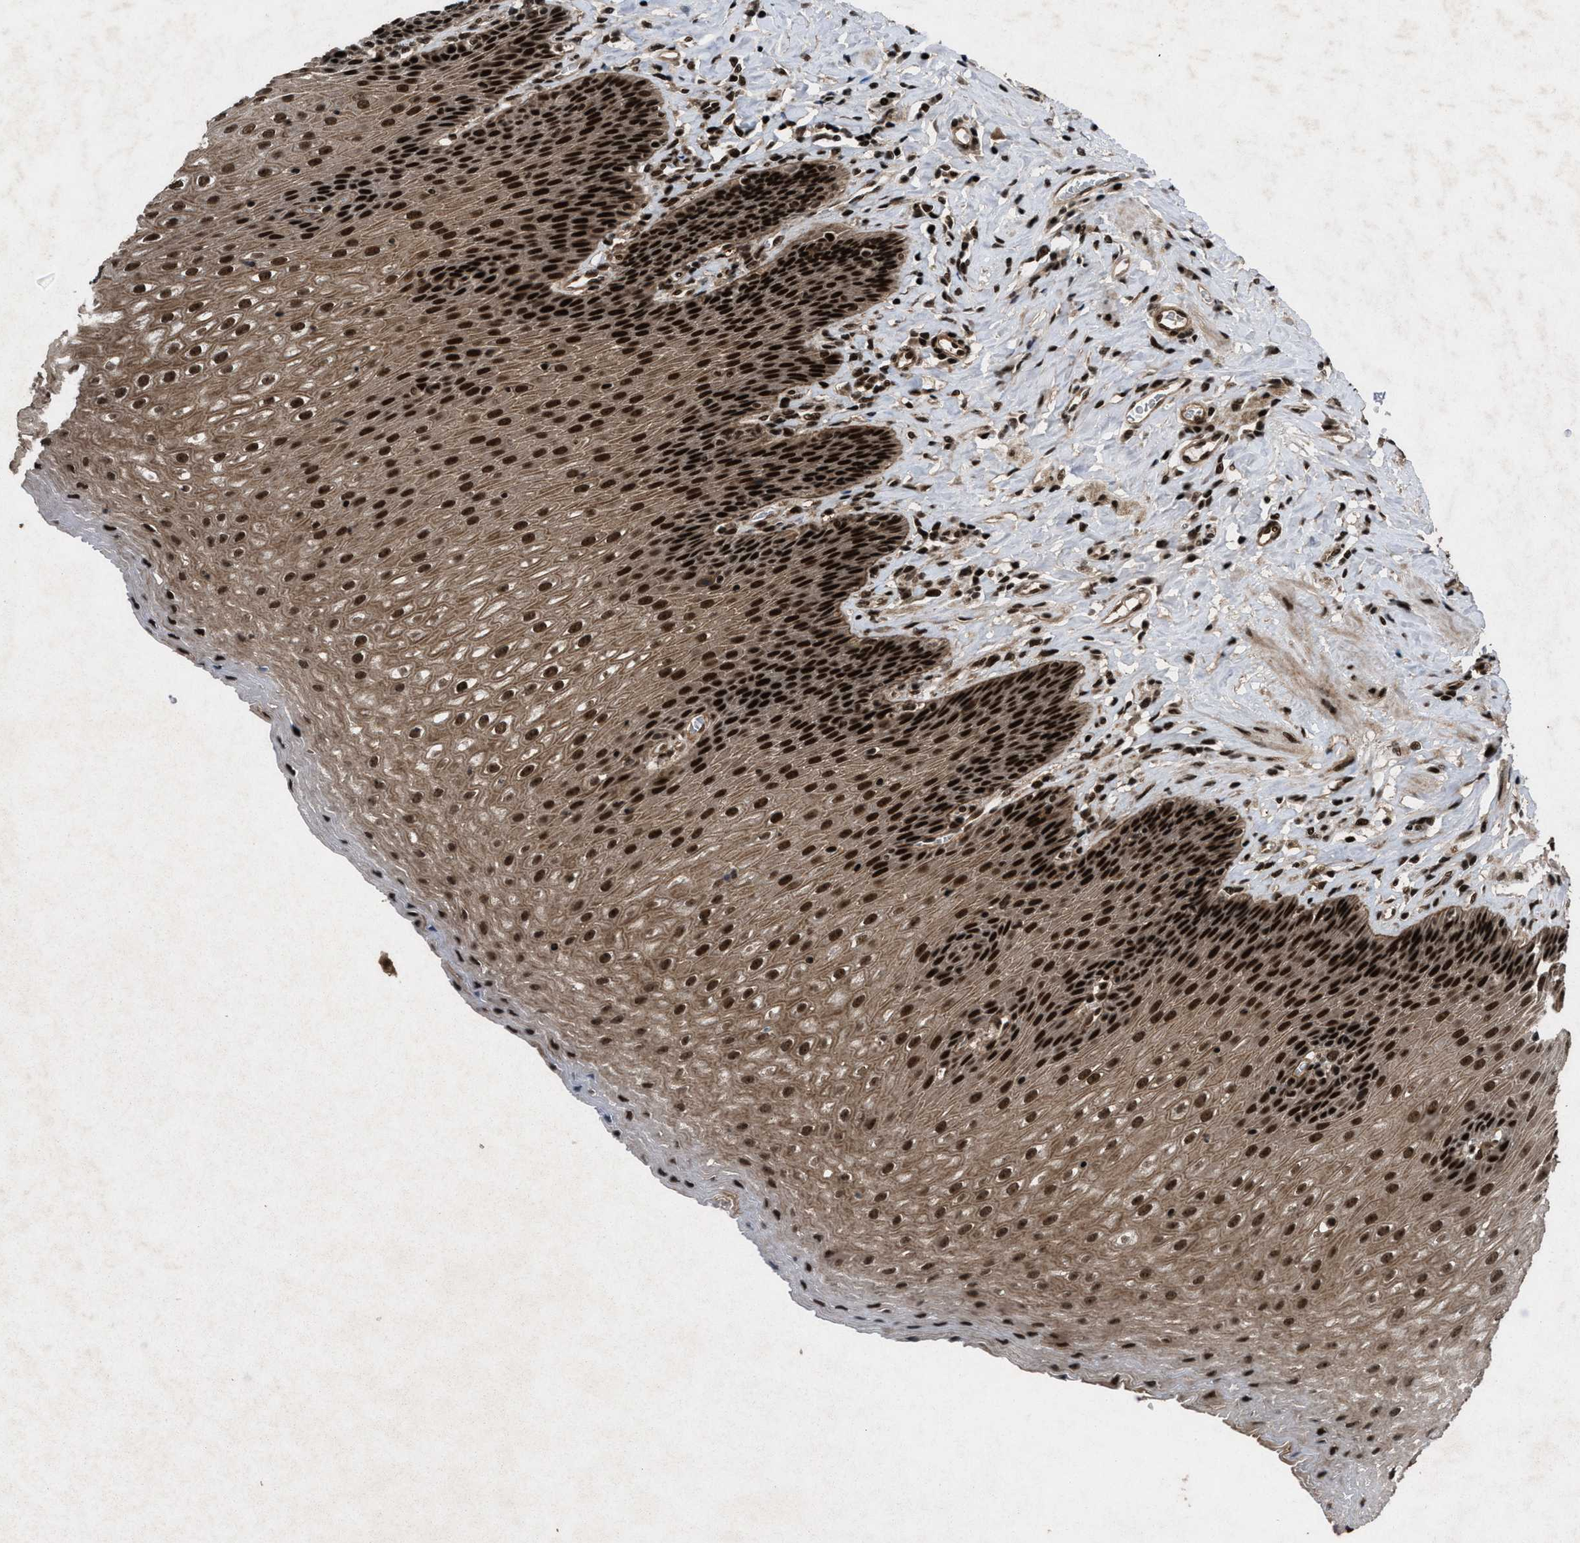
{"staining": {"intensity": "strong", "quantity": ">75%", "location": "cytoplasmic/membranous,nuclear"}, "tissue": "esophagus", "cell_type": "Squamous epithelial cells", "image_type": "normal", "snomed": [{"axis": "morphology", "description": "Normal tissue, NOS"}, {"axis": "topography", "description": "Esophagus"}], "caption": "Human esophagus stained for a protein (brown) demonstrates strong cytoplasmic/membranous,nuclear positive staining in about >75% of squamous epithelial cells.", "gene": "WIZ", "patient": {"sex": "female", "age": 61}}